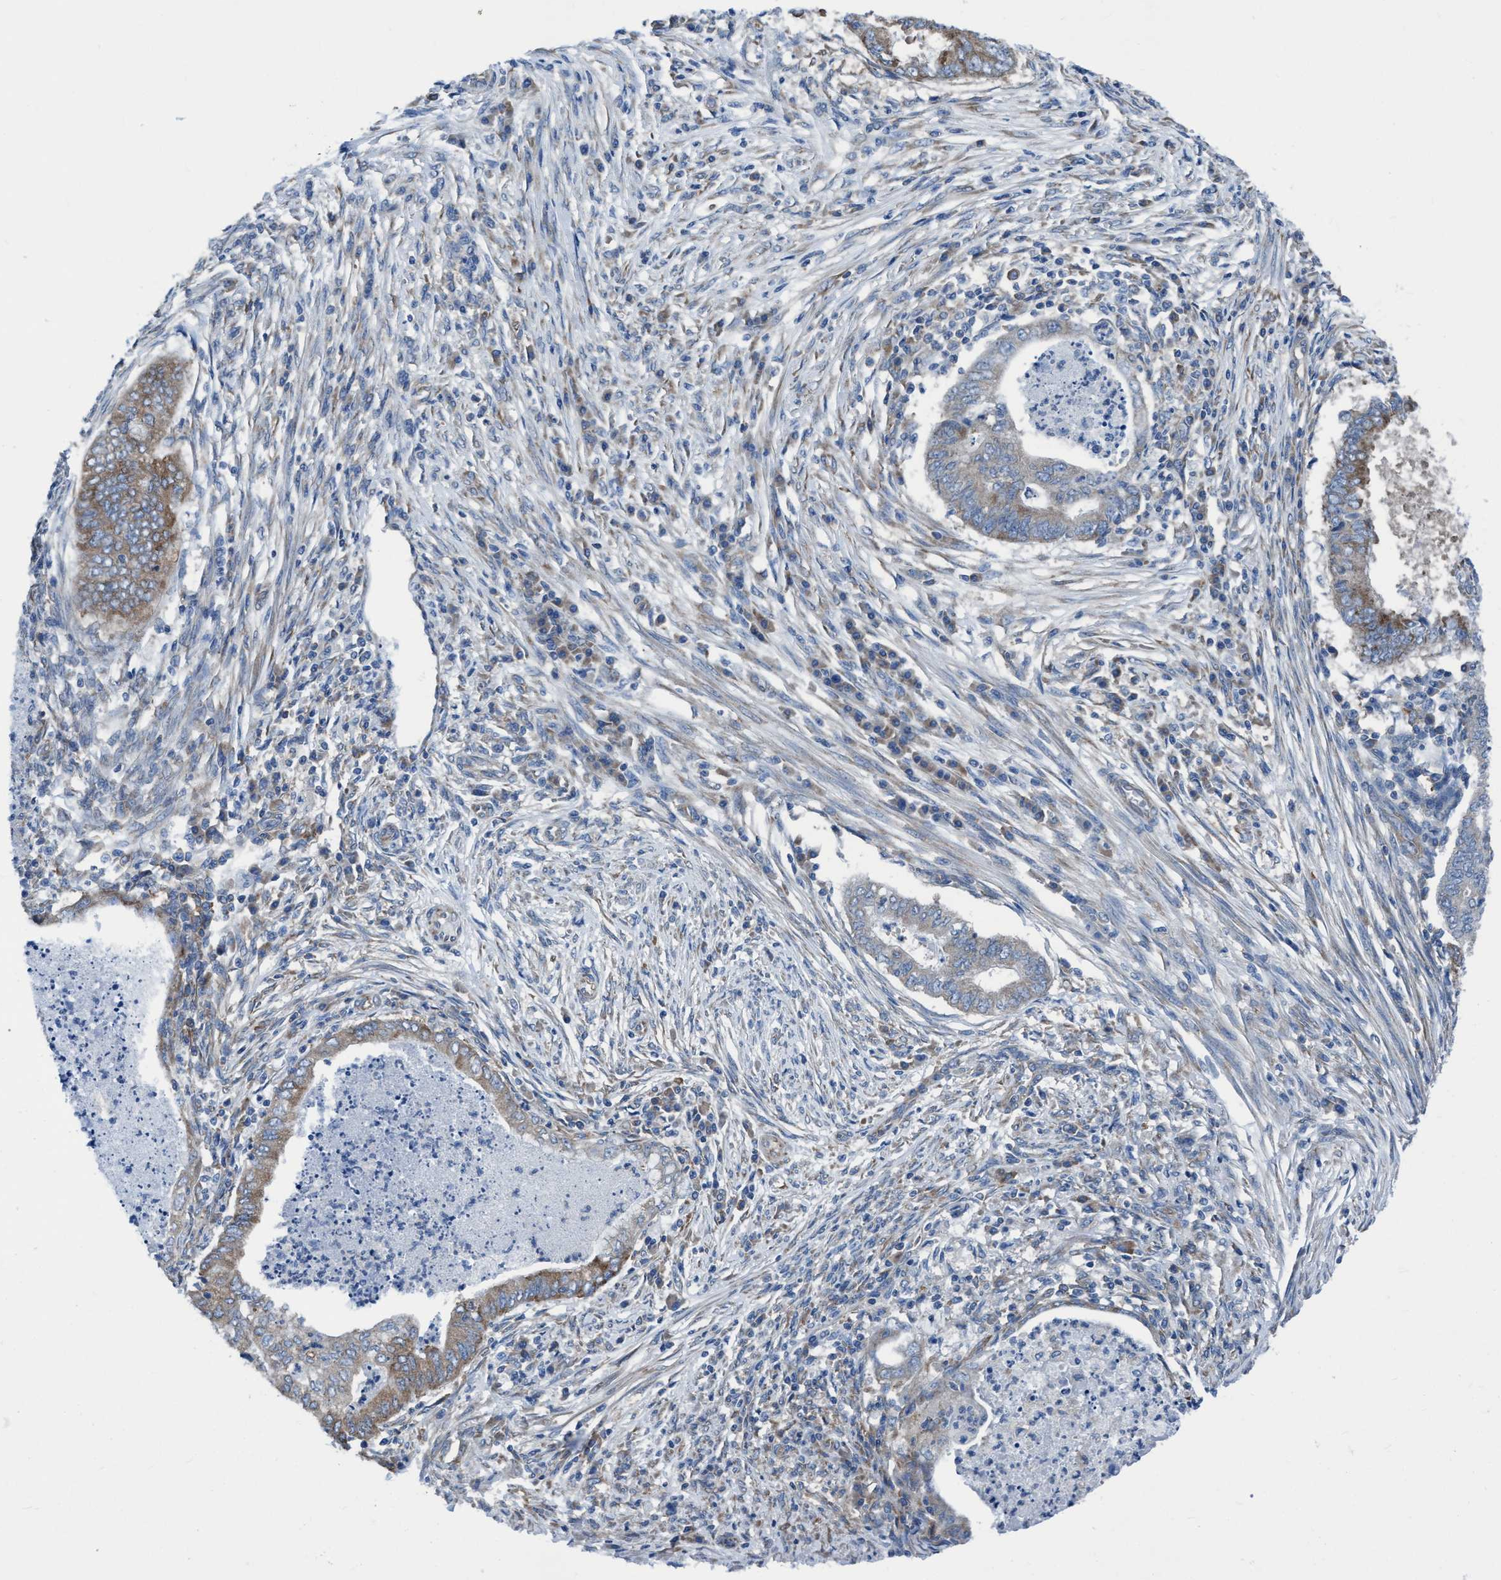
{"staining": {"intensity": "moderate", "quantity": "25%-75%", "location": "cytoplasmic/membranous"}, "tissue": "endometrial cancer", "cell_type": "Tumor cells", "image_type": "cancer", "snomed": [{"axis": "morphology", "description": "Polyp, NOS"}, {"axis": "morphology", "description": "Adenocarcinoma, NOS"}, {"axis": "morphology", "description": "Adenoma, NOS"}, {"axis": "topography", "description": "Endometrium"}], "caption": "Approximately 25%-75% of tumor cells in human endometrial cancer (adenoma) show moderate cytoplasmic/membranous protein staining as visualized by brown immunohistochemical staining.", "gene": "NMT1", "patient": {"sex": "female", "age": 79}}